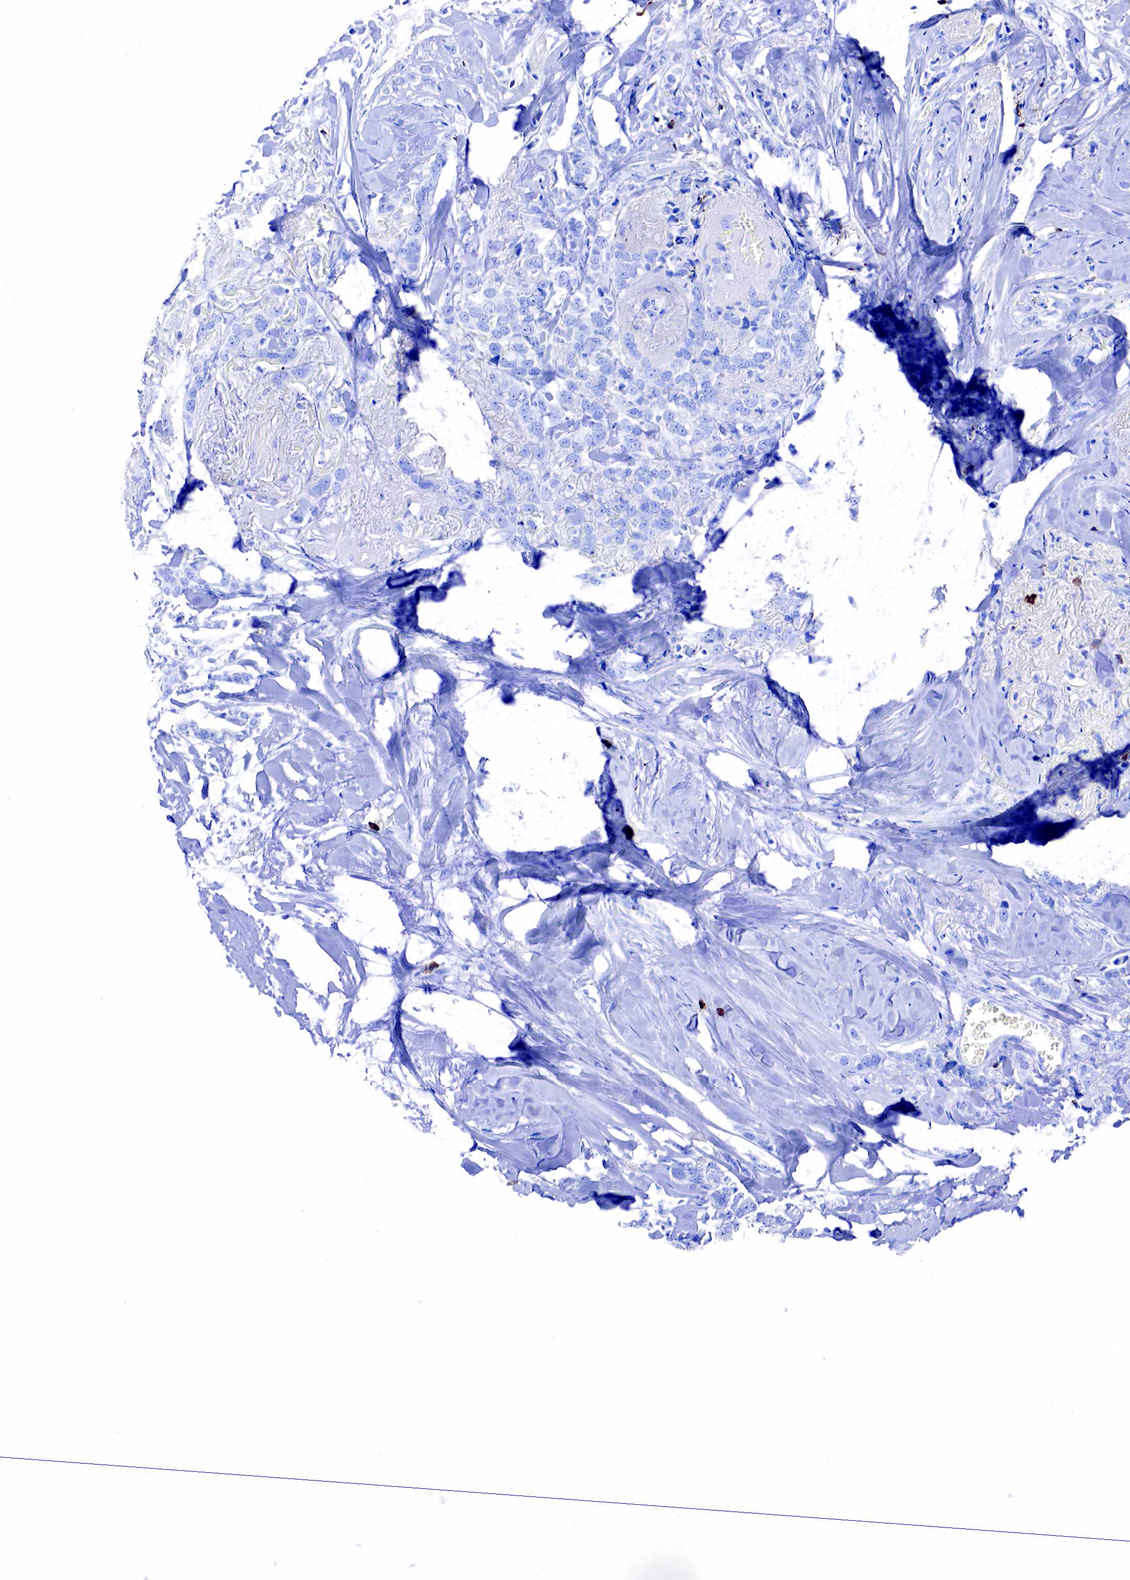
{"staining": {"intensity": "negative", "quantity": "none", "location": "none"}, "tissue": "breast cancer", "cell_type": "Tumor cells", "image_type": "cancer", "snomed": [{"axis": "morphology", "description": "Lobular carcinoma"}, {"axis": "topography", "description": "Breast"}], "caption": "This micrograph is of breast cancer (lobular carcinoma) stained with immunohistochemistry to label a protein in brown with the nuclei are counter-stained blue. There is no staining in tumor cells.", "gene": "CD79A", "patient": {"sex": "female", "age": 57}}